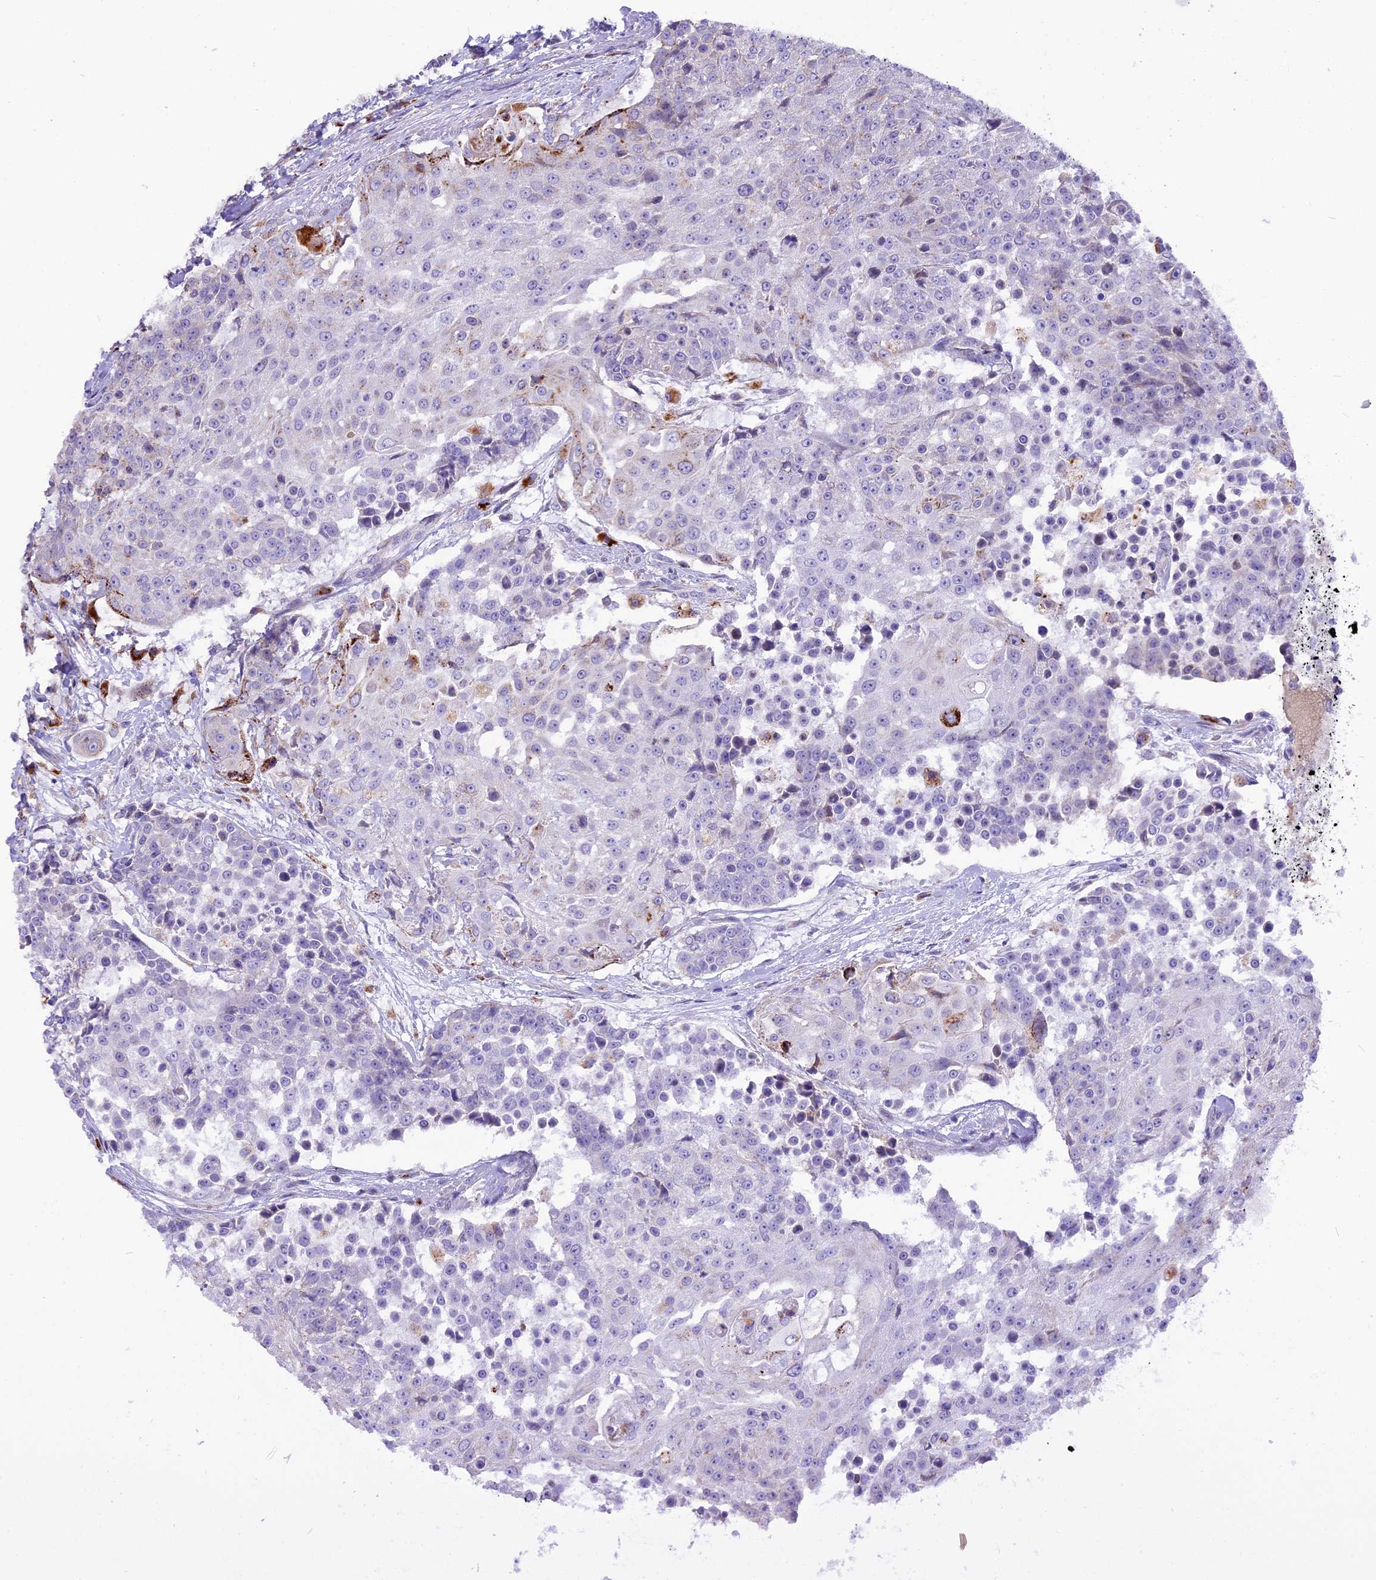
{"staining": {"intensity": "weak", "quantity": "<25%", "location": "cytoplasmic/membranous"}, "tissue": "urothelial cancer", "cell_type": "Tumor cells", "image_type": "cancer", "snomed": [{"axis": "morphology", "description": "Urothelial carcinoma, High grade"}, {"axis": "topography", "description": "Urinary bladder"}], "caption": "Tumor cells show no significant staining in urothelial carcinoma (high-grade).", "gene": "THRSP", "patient": {"sex": "female", "age": 63}}